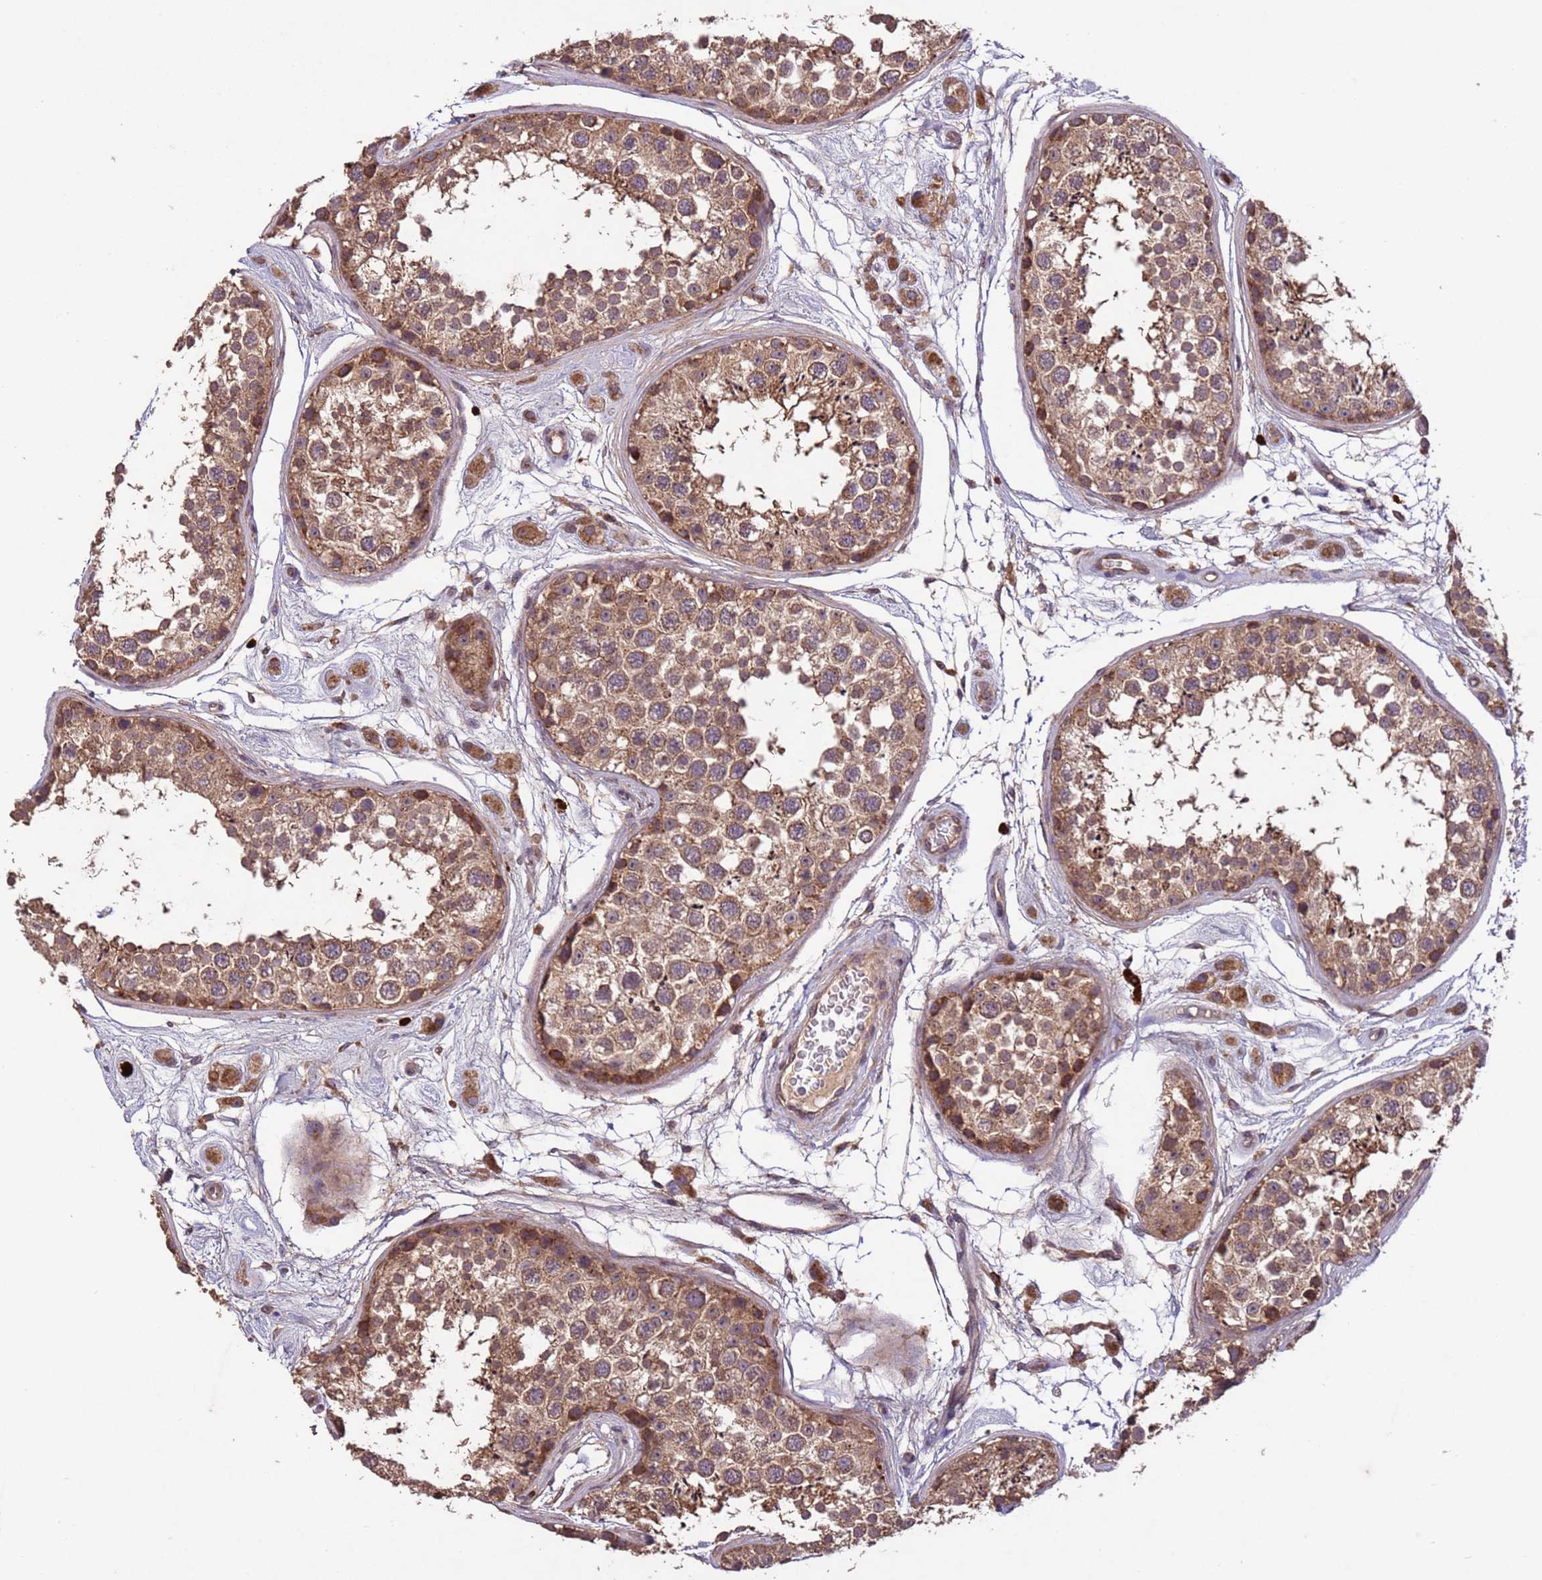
{"staining": {"intensity": "moderate", "quantity": ">75%", "location": "cytoplasmic/membranous"}, "tissue": "testis", "cell_type": "Cells in seminiferous ducts", "image_type": "normal", "snomed": [{"axis": "morphology", "description": "Normal tissue, NOS"}, {"axis": "topography", "description": "Testis"}], "caption": "Immunohistochemical staining of normal testis reveals medium levels of moderate cytoplasmic/membranous expression in approximately >75% of cells in seminiferous ducts. (DAB IHC with brightfield microscopy, high magnification).", "gene": "FASTKD1", "patient": {"sex": "male", "age": 25}}